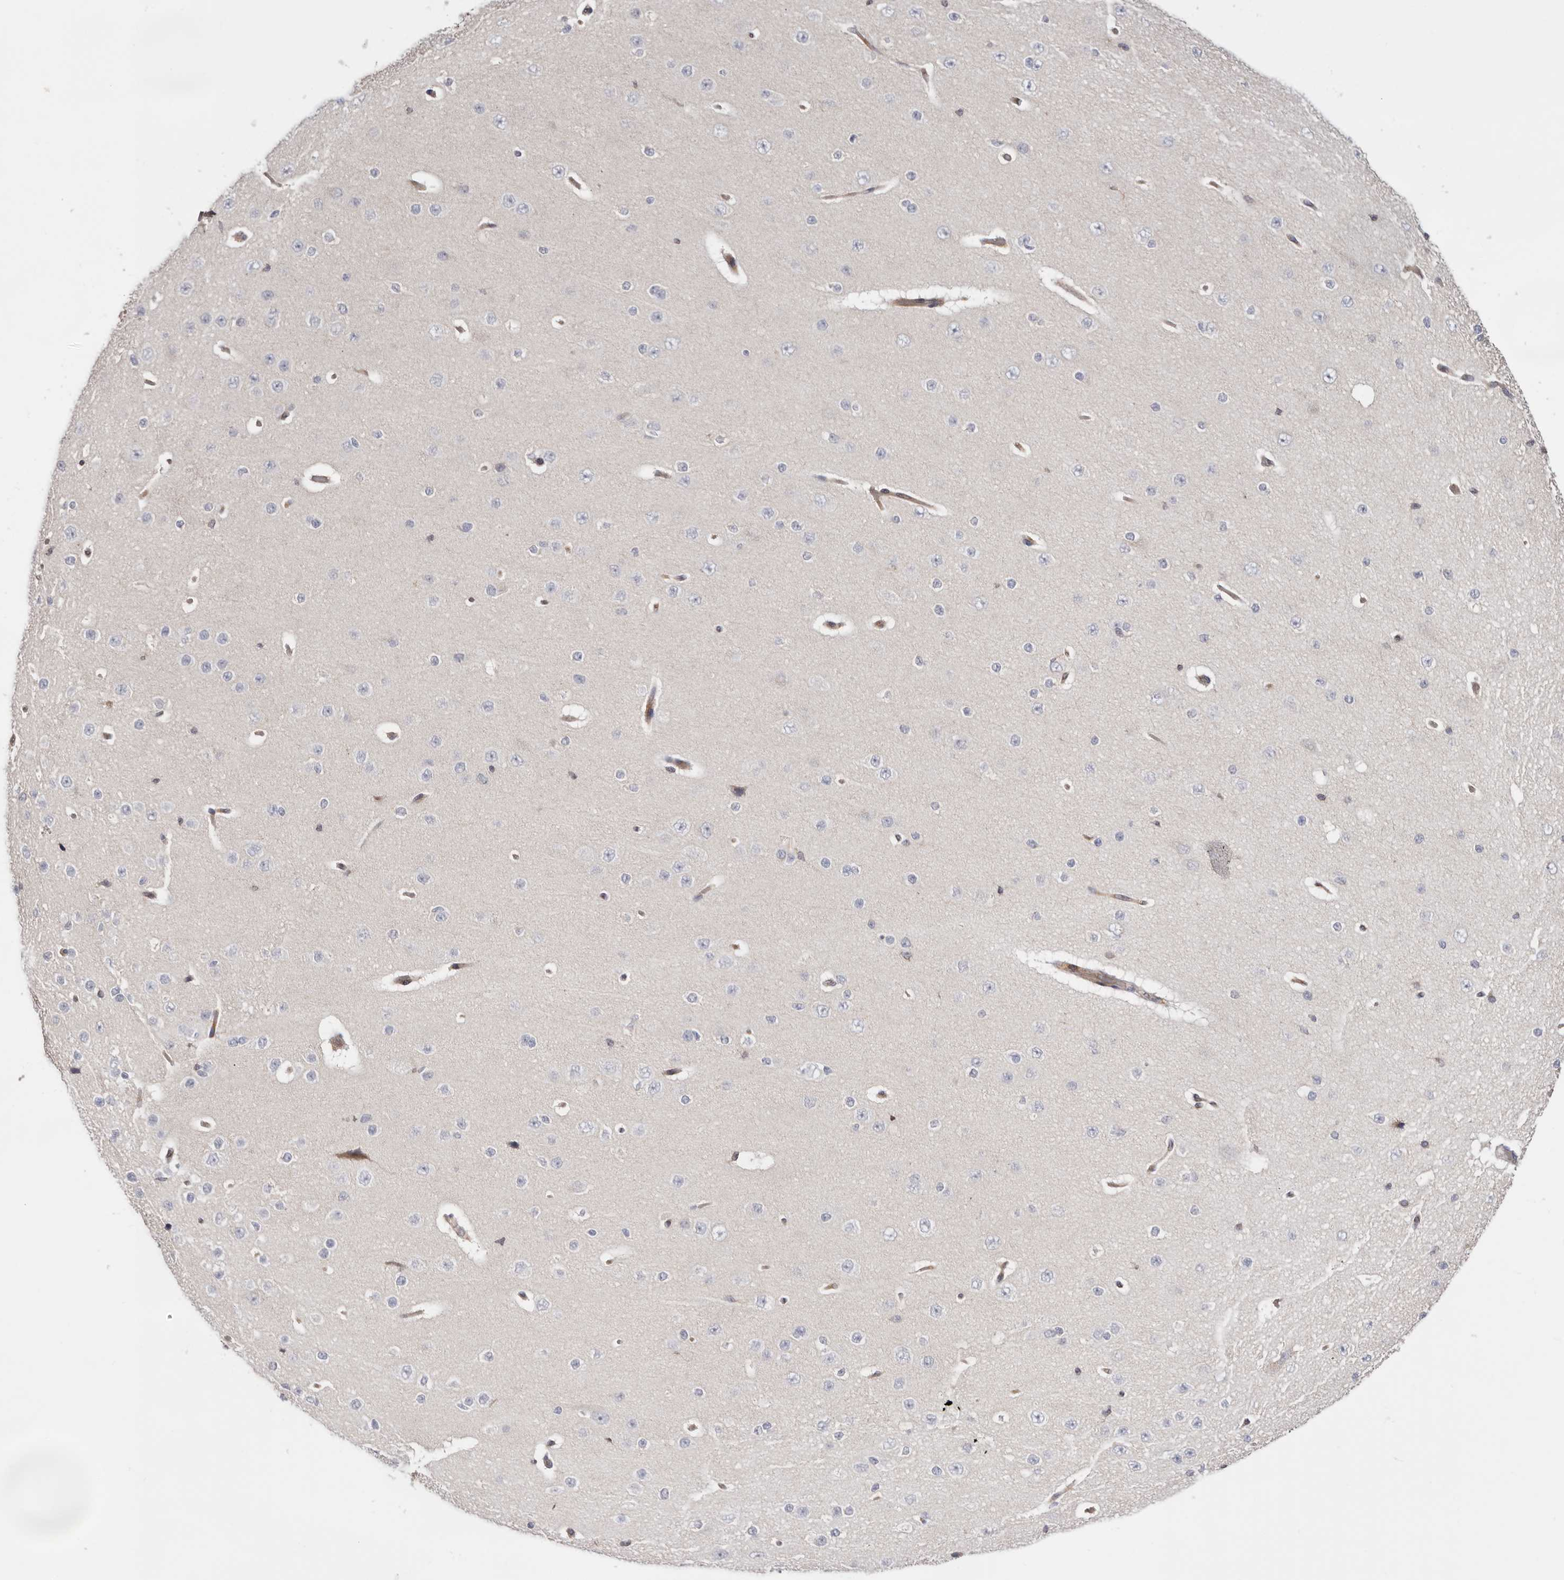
{"staining": {"intensity": "weak", "quantity": "25%-75%", "location": "cytoplasmic/membranous"}, "tissue": "cerebral cortex", "cell_type": "Endothelial cells", "image_type": "normal", "snomed": [{"axis": "morphology", "description": "Normal tissue, NOS"}, {"axis": "morphology", "description": "Developmental malformation"}, {"axis": "topography", "description": "Cerebral cortex"}], "caption": "Endothelial cells exhibit low levels of weak cytoplasmic/membranous expression in about 25%-75% of cells in unremarkable human cerebral cortex.", "gene": "RNF213", "patient": {"sex": "female", "age": 30}}